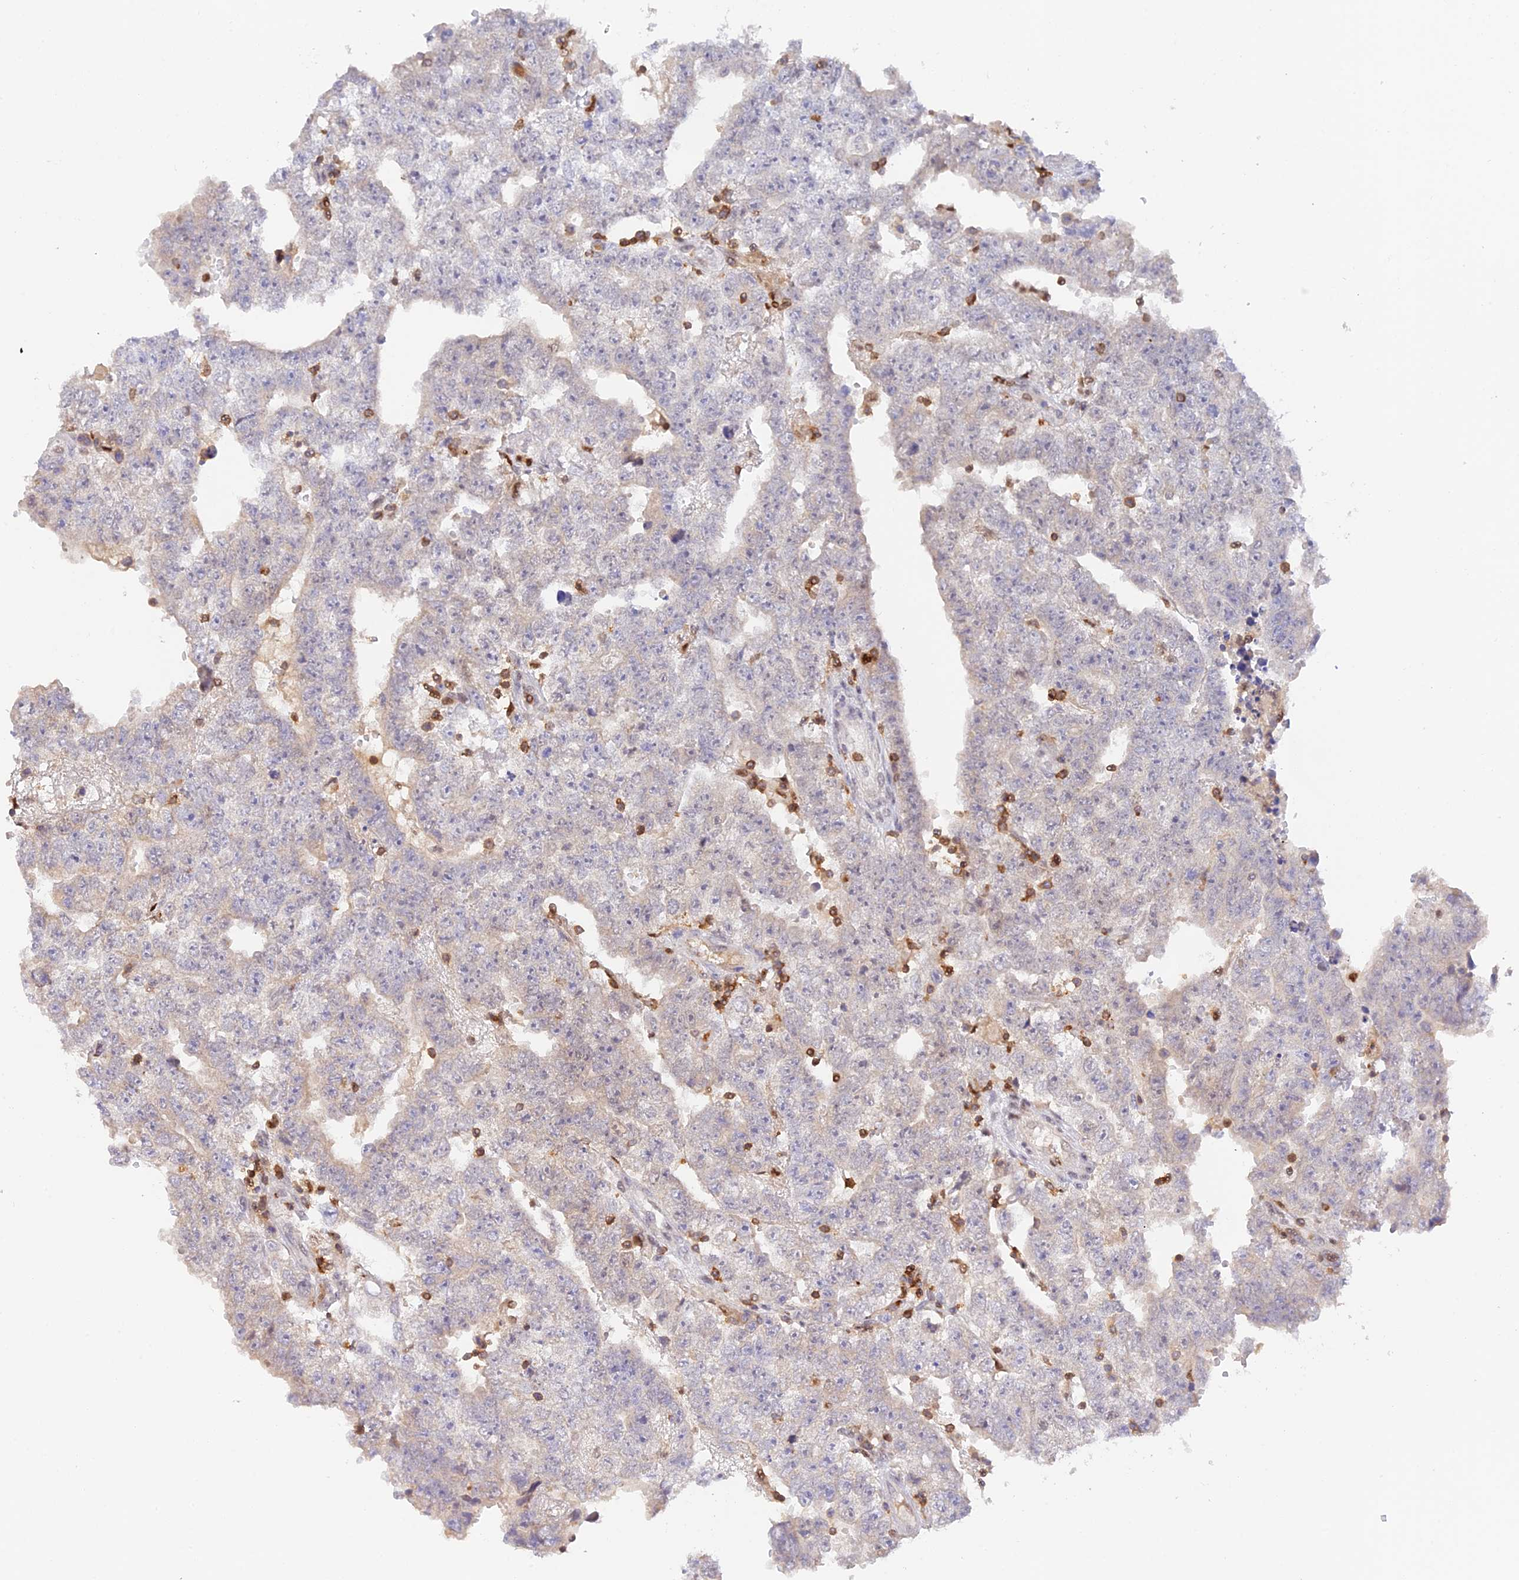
{"staining": {"intensity": "weak", "quantity": "<25%", "location": "nuclear"}, "tissue": "testis cancer", "cell_type": "Tumor cells", "image_type": "cancer", "snomed": [{"axis": "morphology", "description": "Carcinoma, Embryonal, NOS"}, {"axis": "topography", "description": "Testis"}], "caption": "Human embryonal carcinoma (testis) stained for a protein using immunohistochemistry (IHC) displays no positivity in tumor cells.", "gene": "DENND1C", "patient": {"sex": "male", "age": 25}}